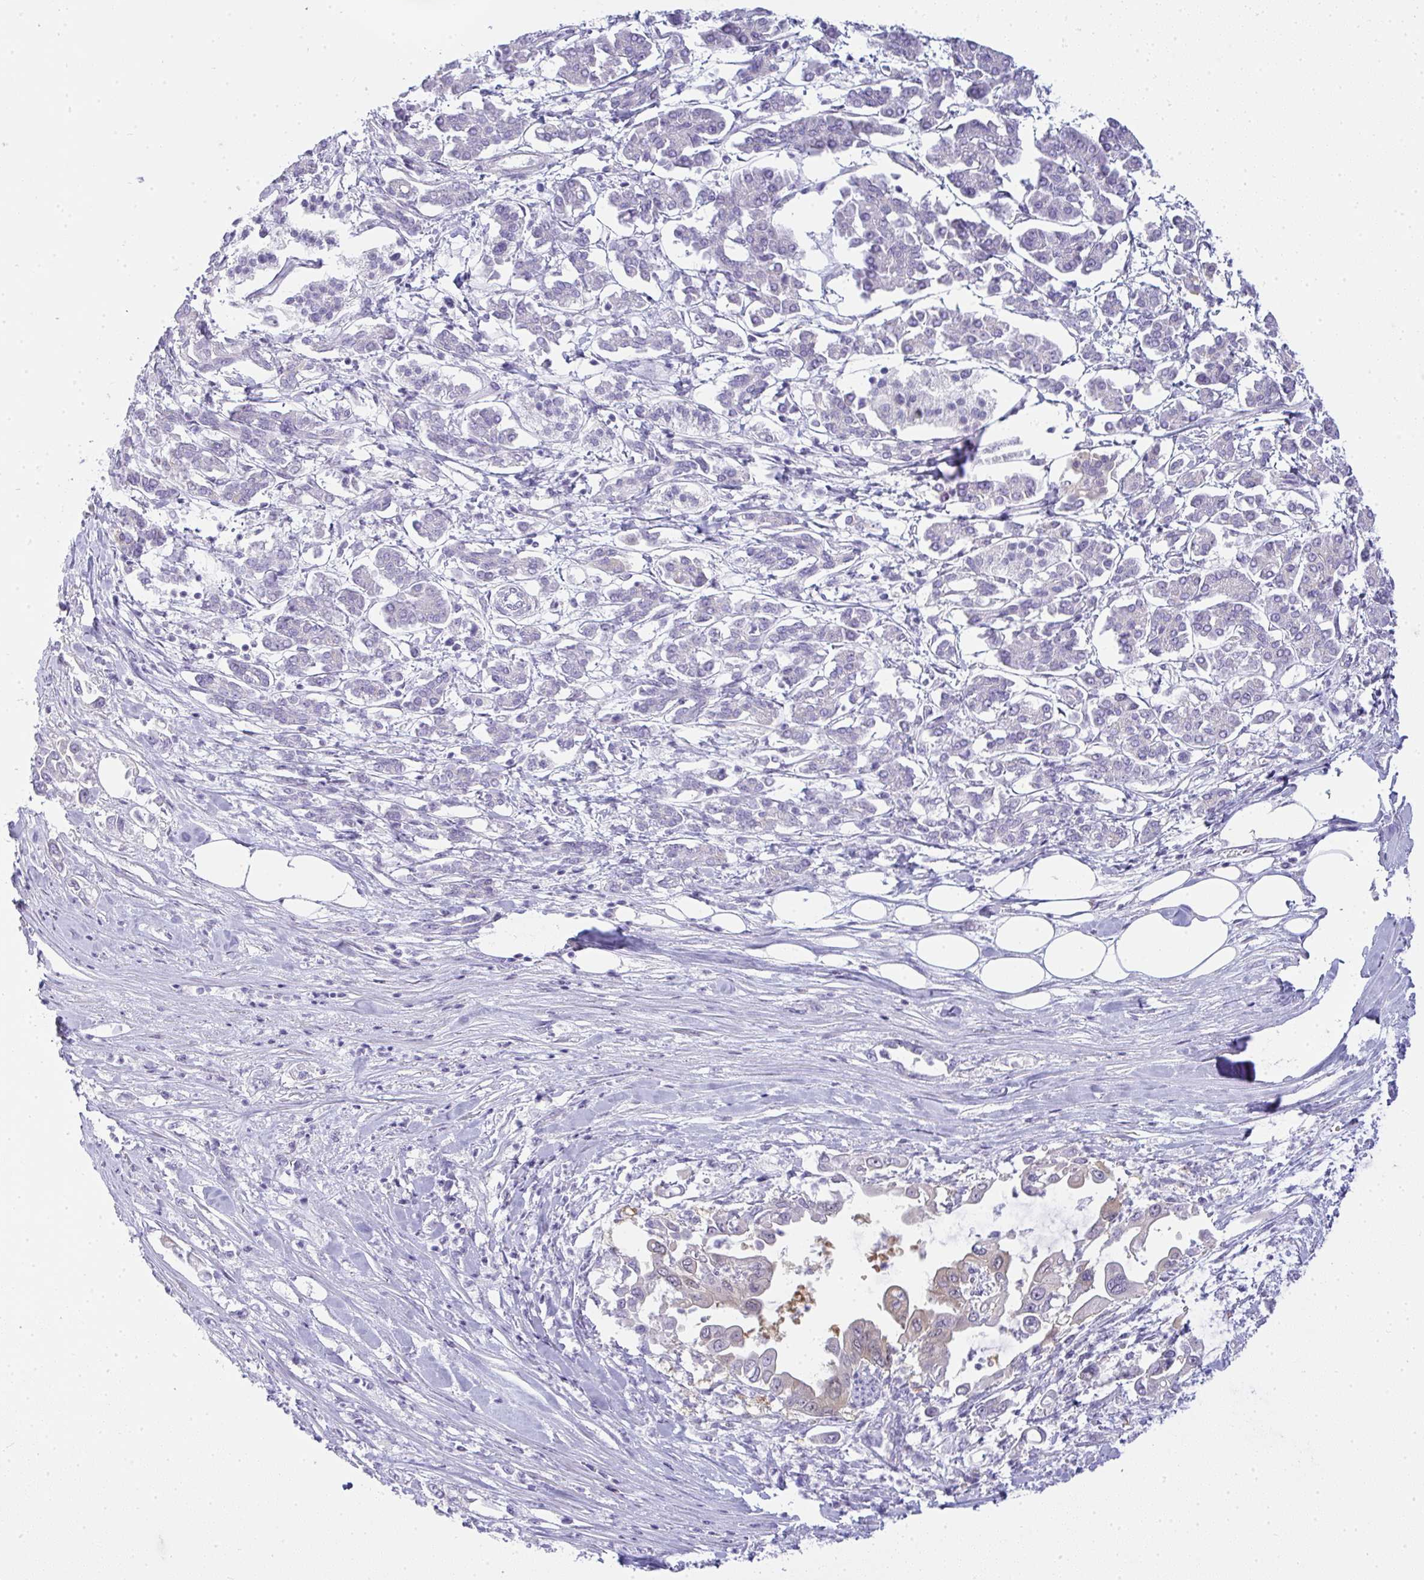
{"staining": {"intensity": "weak", "quantity": "<25%", "location": "cytoplasmic/membranous"}, "tissue": "pancreatic cancer", "cell_type": "Tumor cells", "image_type": "cancer", "snomed": [{"axis": "morphology", "description": "Adenocarcinoma, NOS"}, {"axis": "topography", "description": "Pancreas"}], "caption": "Photomicrograph shows no protein staining in tumor cells of adenocarcinoma (pancreatic) tissue.", "gene": "GSDMB", "patient": {"sex": "male", "age": 61}}